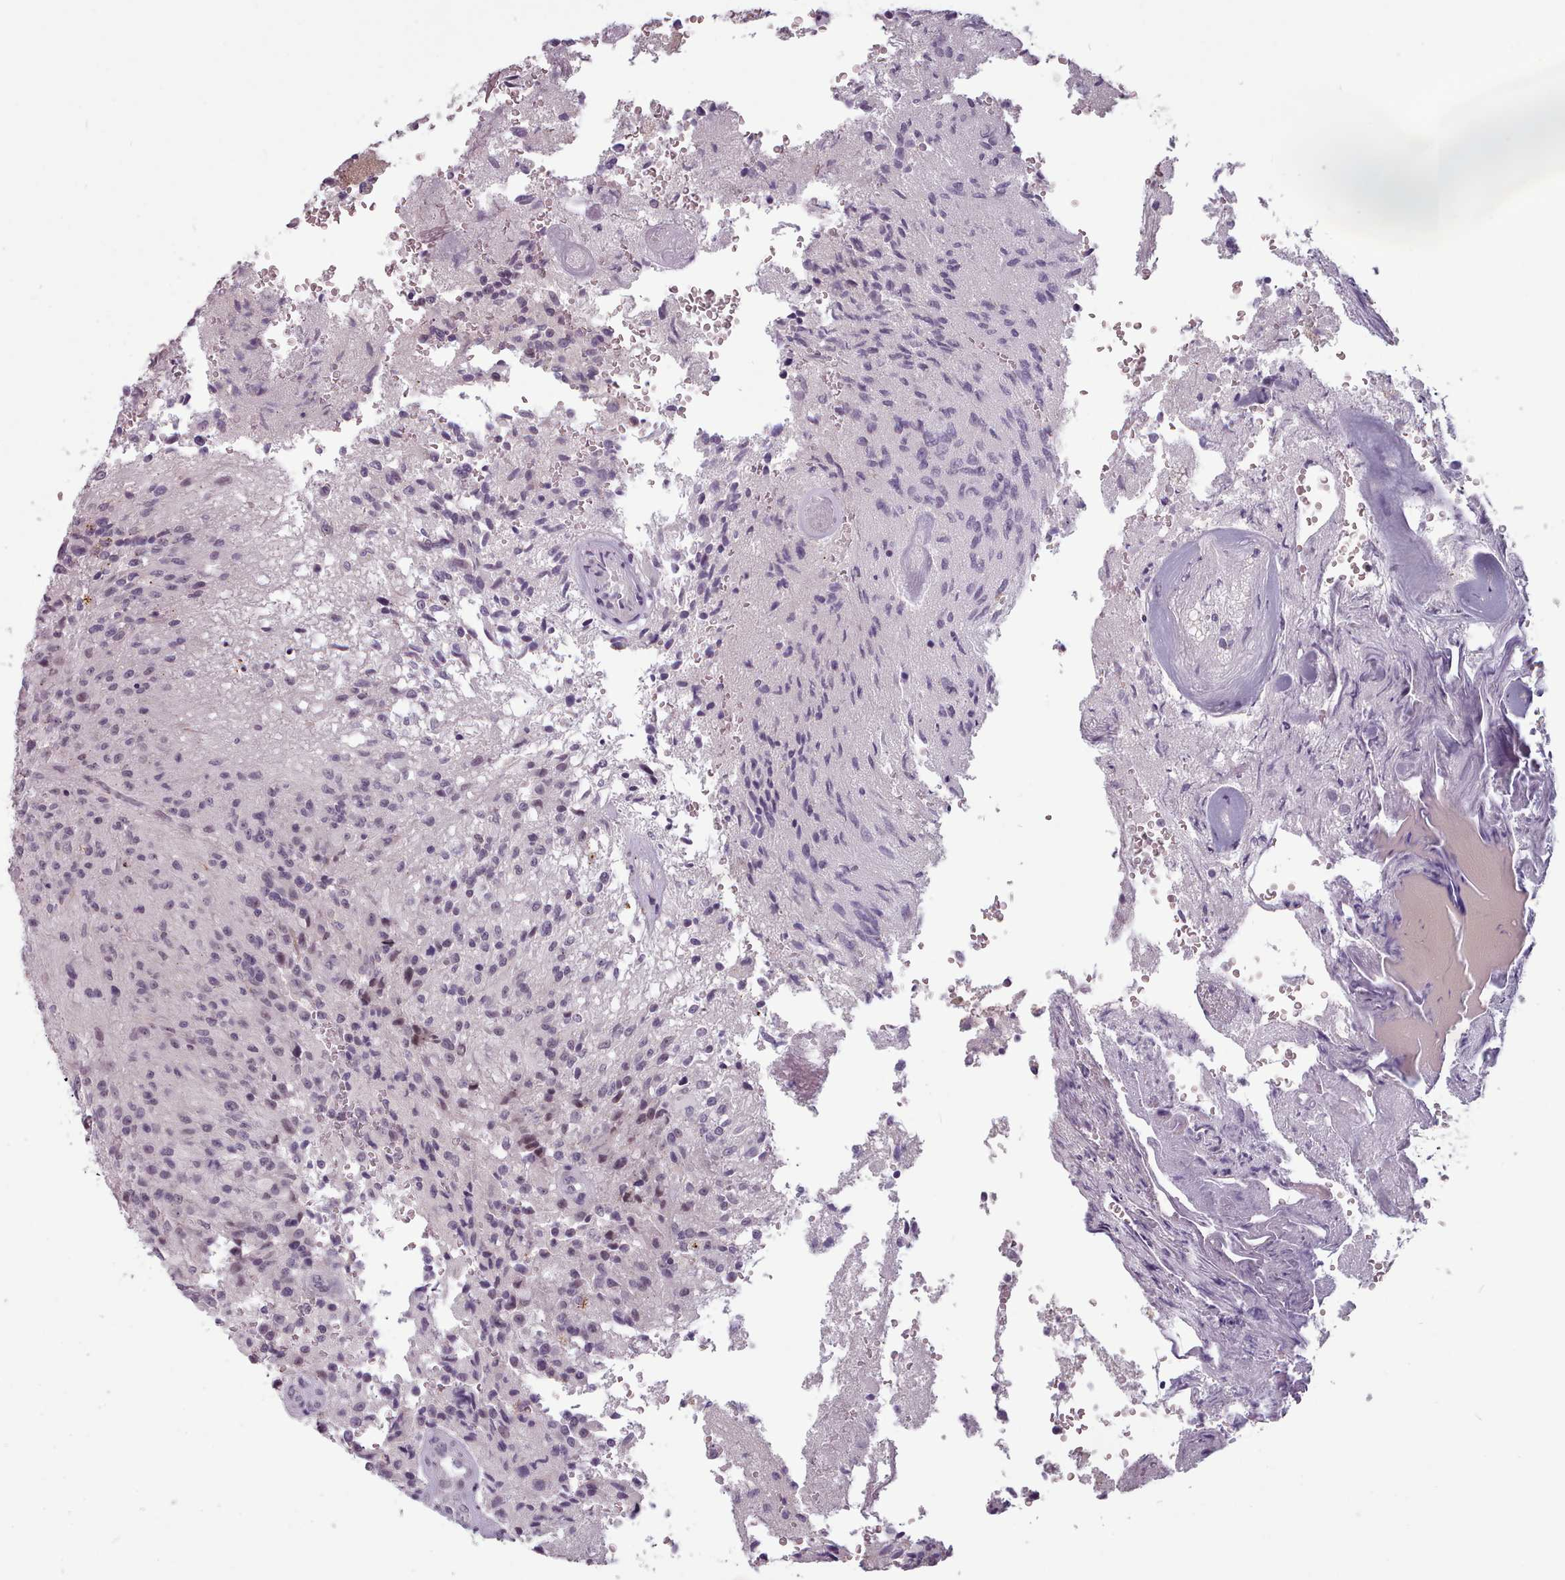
{"staining": {"intensity": "negative", "quantity": "none", "location": "none"}, "tissue": "glioma", "cell_type": "Tumor cells", "image_type": "cancer", "snomed": [{"axis": "morphology", "description": "Normal tissue, NOS"}, {"axis": "morphology", "description": "Glioma, malignant, High grade"}, {"axis": "topography", "description": "Cerebral cortex"}], "caption": "High magnification brightfield microscopy of glioma stained with DAB (3,3'-diaminobenzidine) (brown) and counterstained with hematoxylin (blue): tumor cells show no significant positivity.", "gene": "PBX4", "patient": {"sex": "male", "age": 56}}